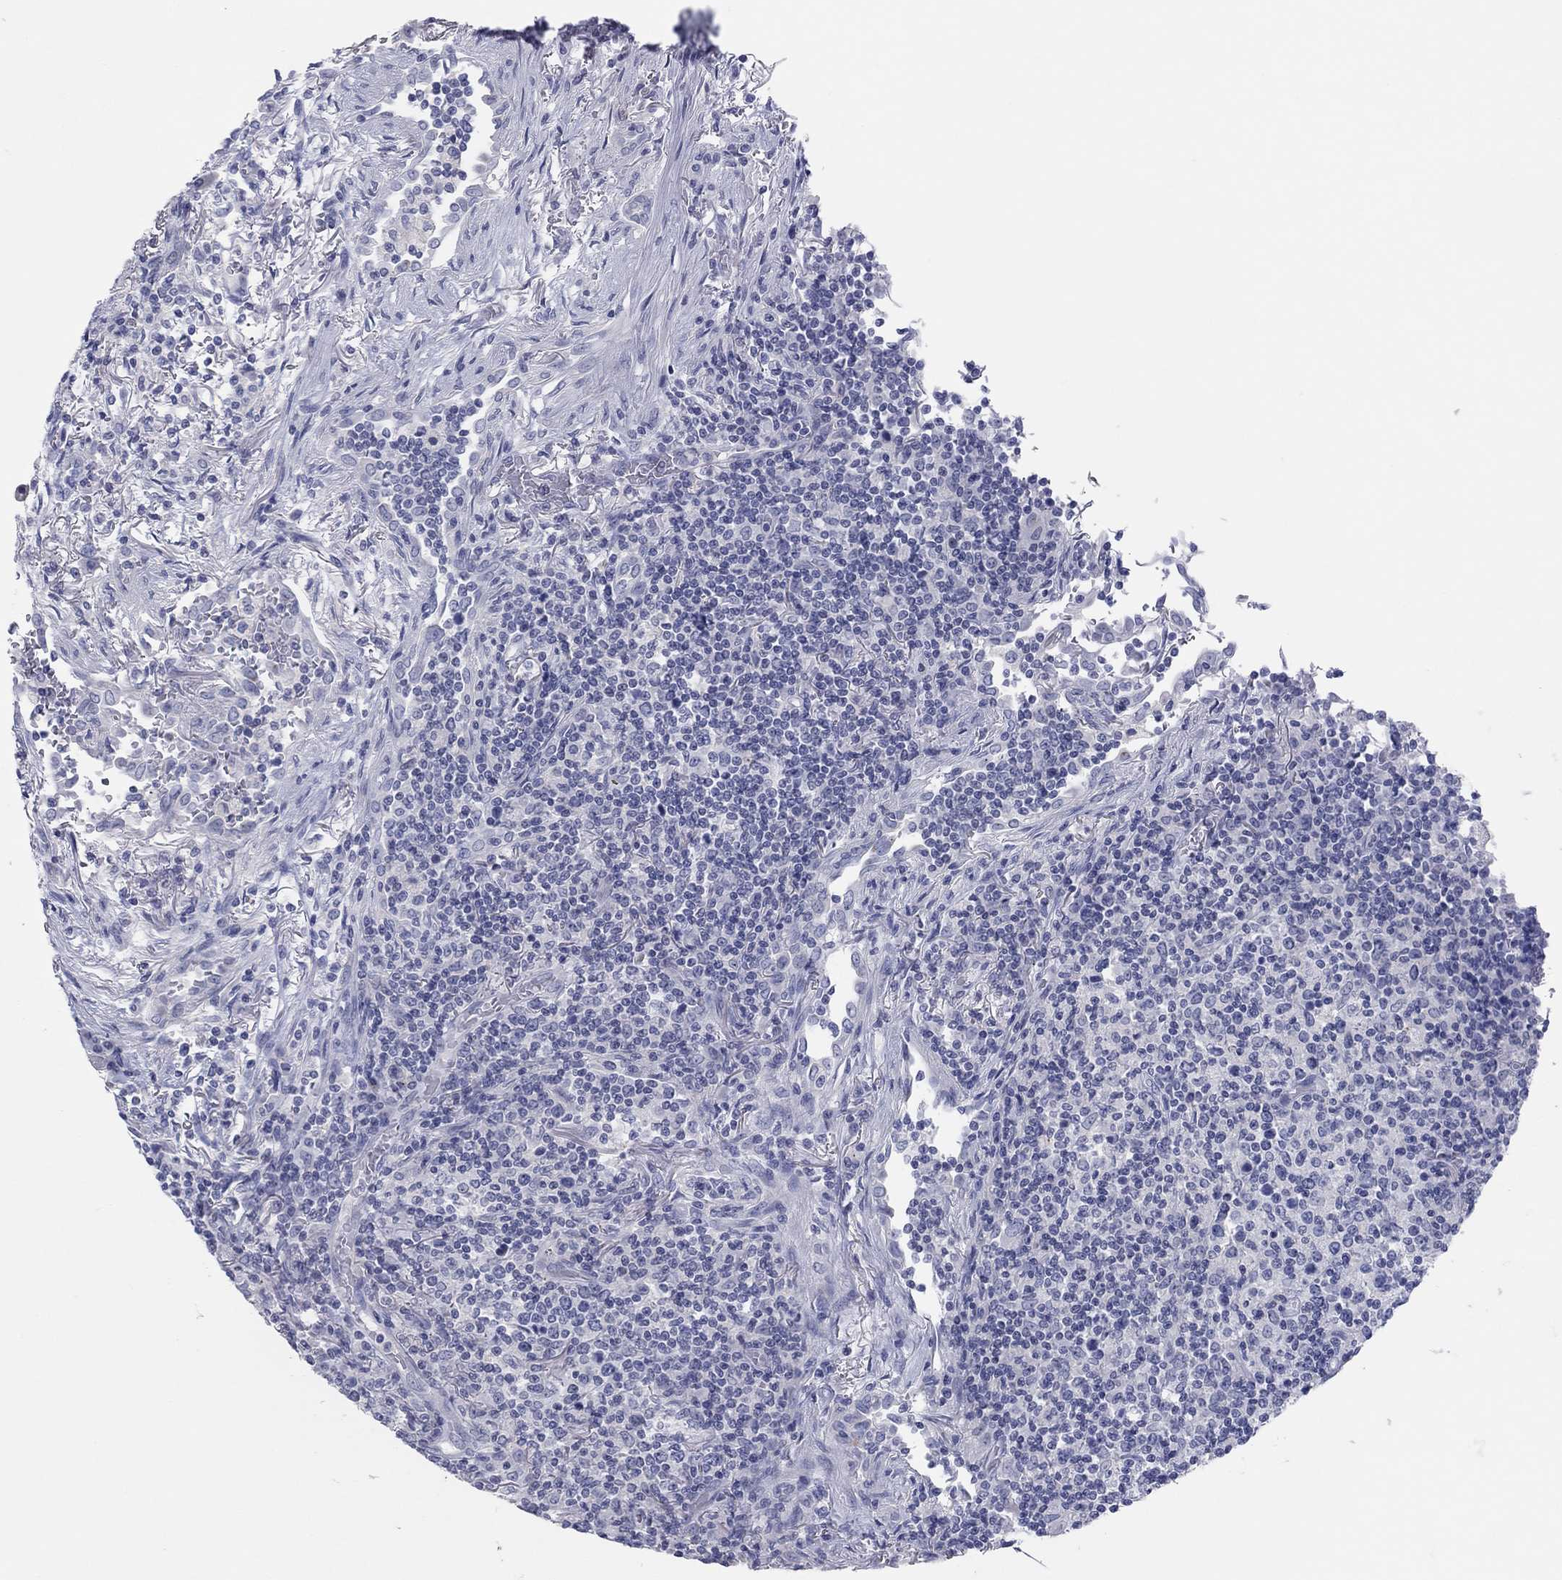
{"staining": {"intensity": "negative", "quantity": "none", "location": "none"}, "tissue": "lymphoma", "cell_type": "Tumor cells", "image_type": "cancer", "snomed": [{"axis": "morphology", "description": "Malignant lymphoma, non-Hodgkin's type, High grade"}, {"axis": "topography", "description": "Lung"}], "caption": "Lymphoma was stained to show a protein in brown. There is no significant positivity in tumor cells. (DAB (3,3'-diaminobenzidine) immunohistochemistry visualized using brightfield microscopy, high magnification).", "gene": "CPNE6", "patient": {"sex": "male", "age": 79}}